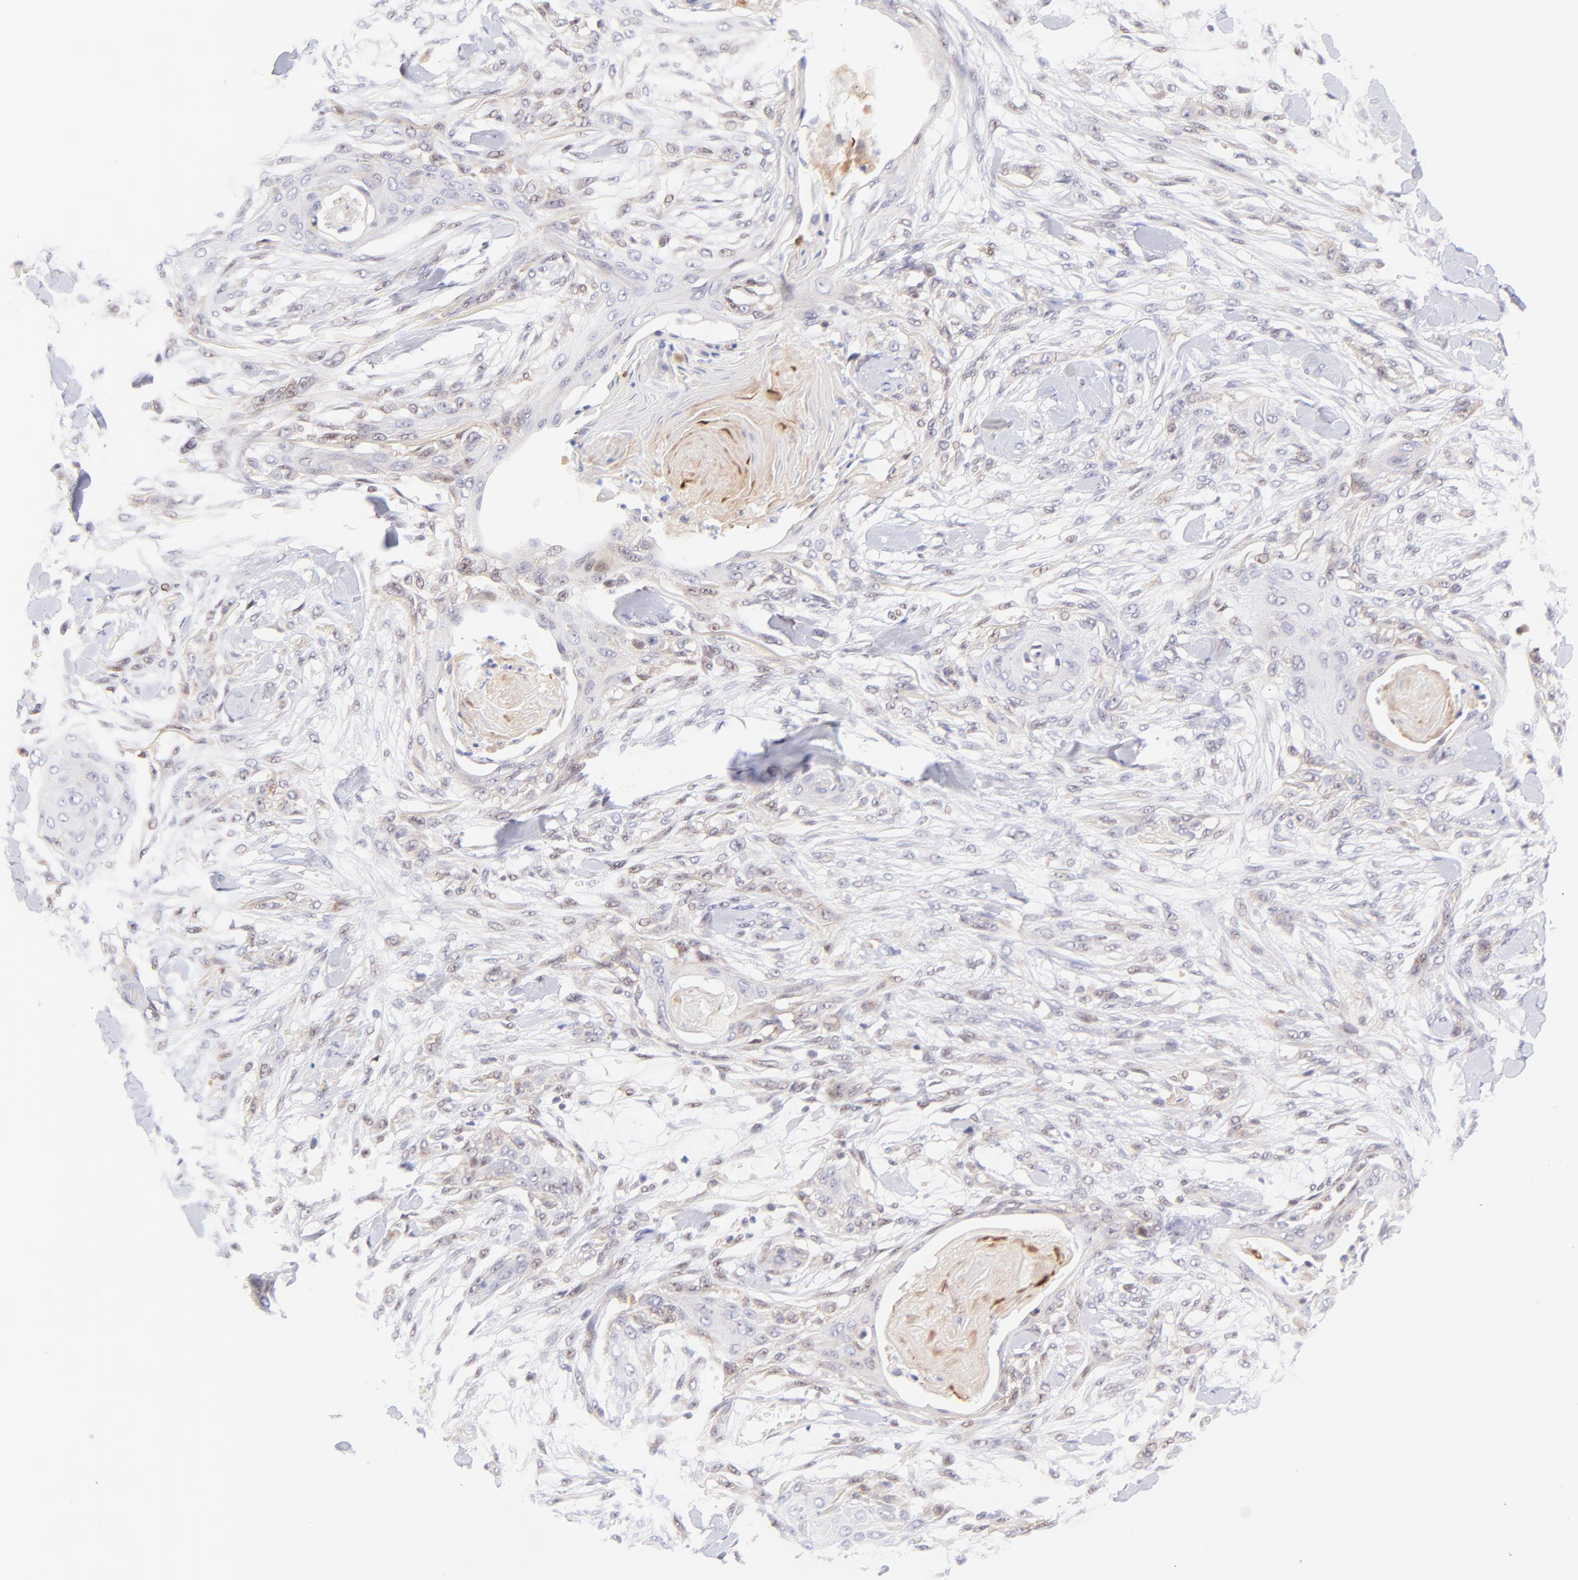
{"staining": {"intensity": "weak", "quantity": "<25%", "location": "nuclear"}, "tissue": "skin cancer", "cell_type": "Tumor cells", "image_type": "cancer", "snomed": [{"axis": "morphology", "description": "Squamous cell carcinoma, NOS"}, {"axis": "topography", "description": "Skin"}], "caption": "Skin cancer (squamous cell carcinoma) stained for a protein using IHC exhibits no positivity tumor cells.", "gene": "PBDC1", "patient": {"sex": "female", "age": 59}}